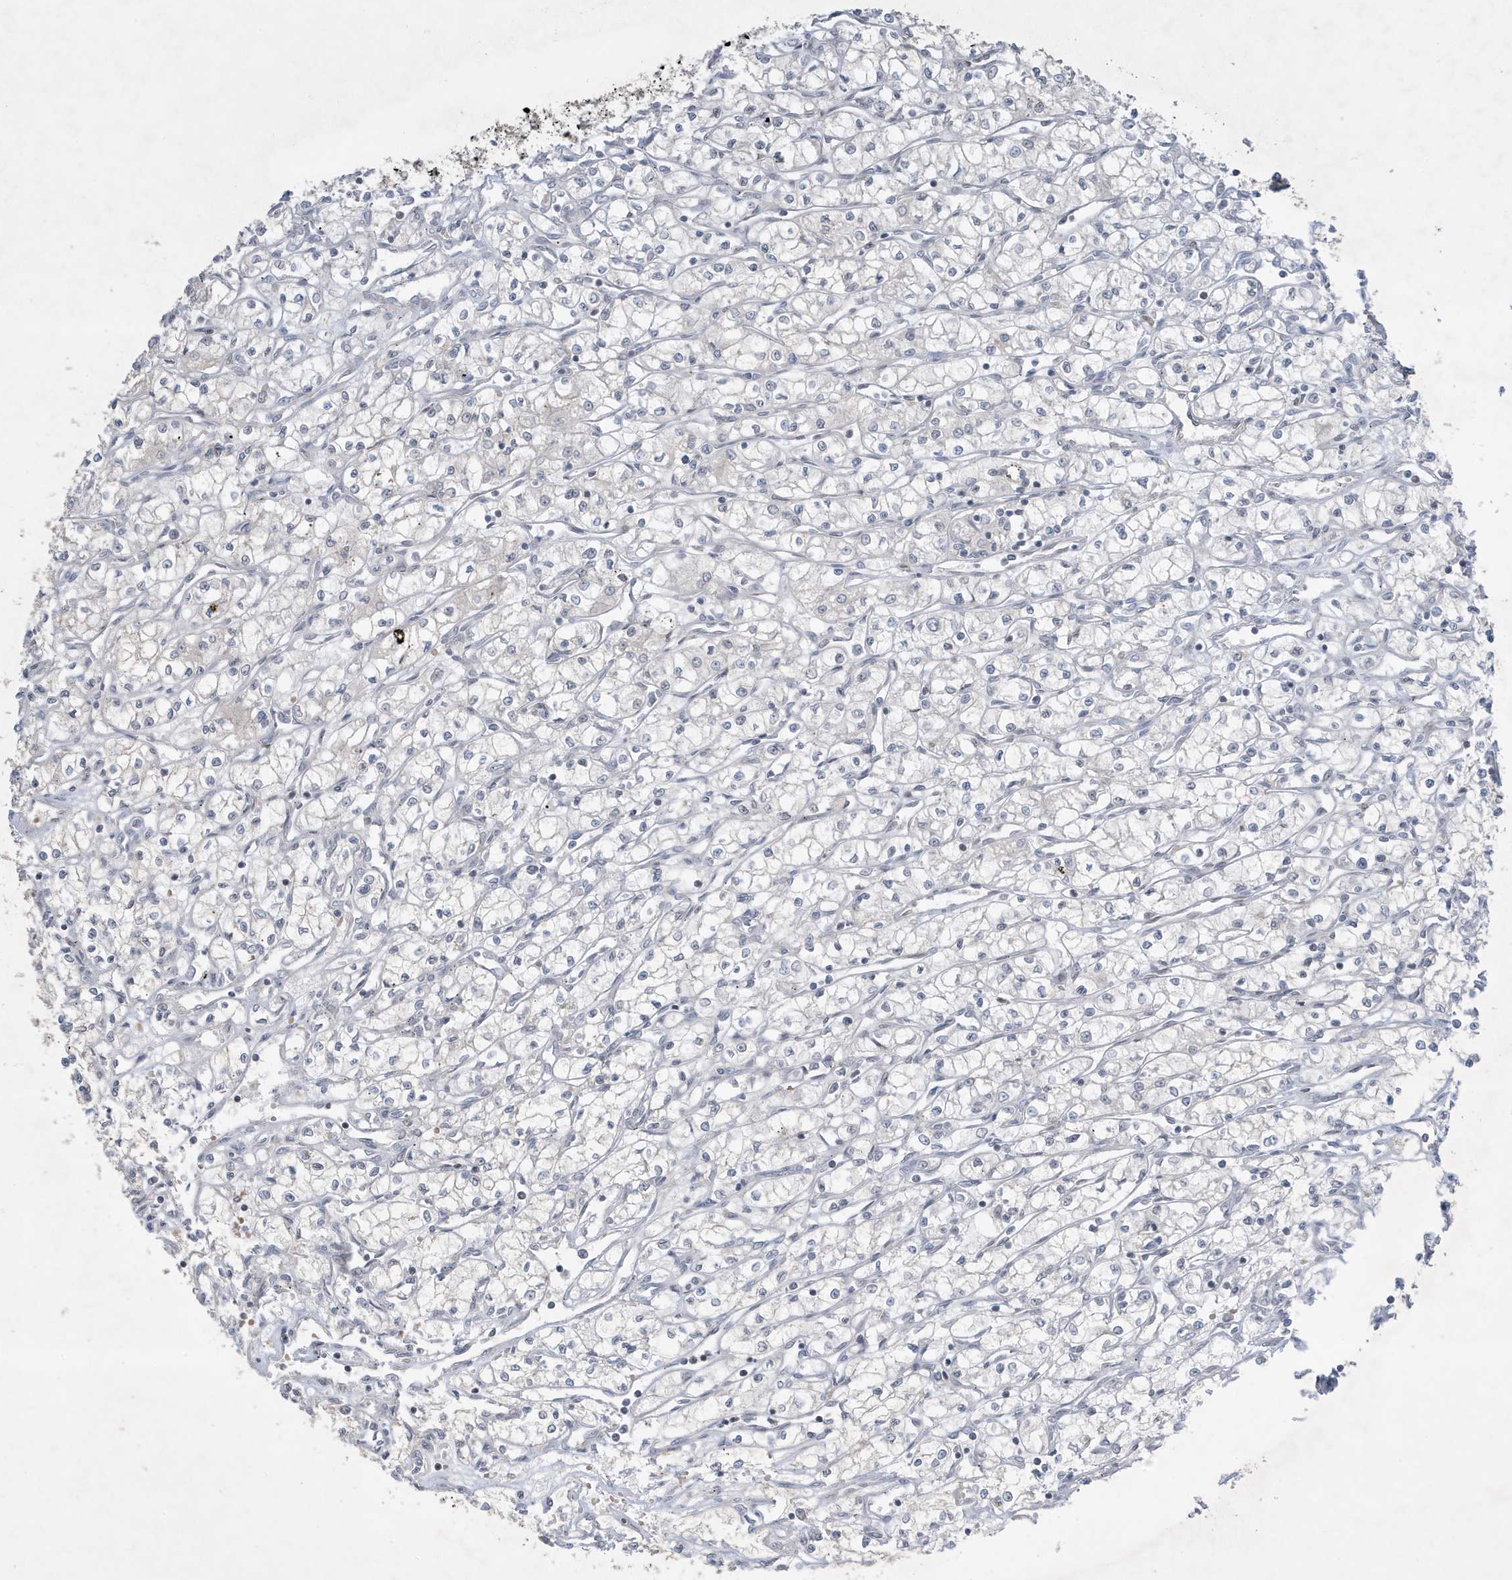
{"staining": {"intensity": "negative", "quantity": "none", "location": "none"}, "tissue": "renal cancer", "cell_type": "Tumor cells", "image_type": "cancer", "snomed": [{"axis": "morphology", "description": "Adenocarcinoma, NOS"}, {"axis": "topography", "description": "Kidney"}], "caption": "Tumor cells are negative for brown protein staining in renal adenocarcinoma.", "gene": "FNDC1", "patient": {"sex": "male", "age": 59}}